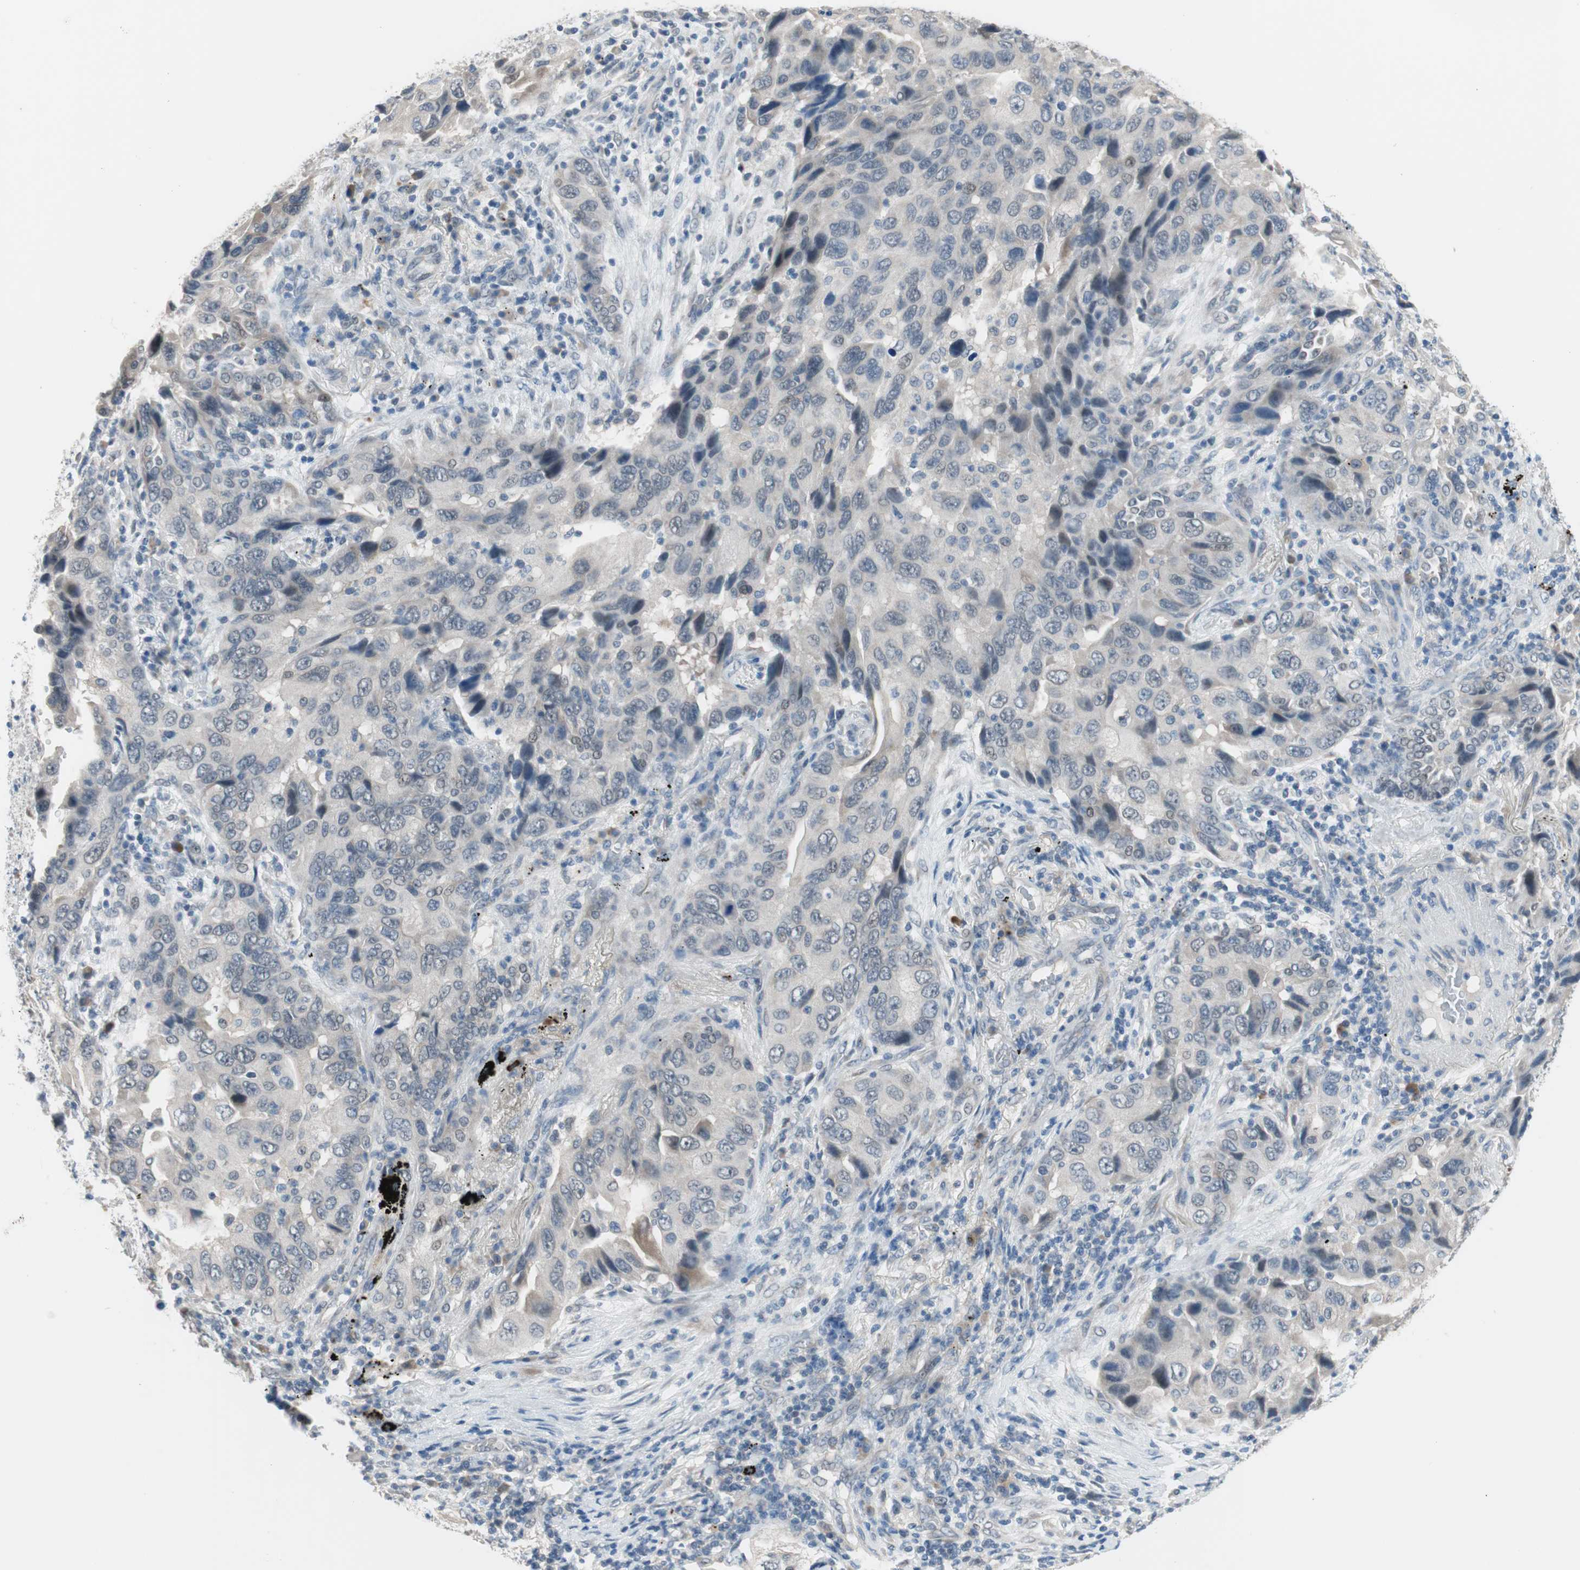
{"staining": {"intensity": "weak", "quantity": "<25%", "location": "nuclear"}, "tissue": "lung cancer", "cell_type": "Tumor cells", "image_type": "cancer", "snomed": [{"axis": "morphology", "description": "Adenocarcinoma, NOS"}, {"axis": "topography", "description": "Lung"}], "caption": "Protein analysis of lung cancer (adenocarcinoma) exhibits no significant staining in tumor cells. (DAB (3,3'-diaminobenzidine) immunohistochemistry, high magnification).", "gene": "GRHL1", "patient": {"sex": "female", "age": 65}}